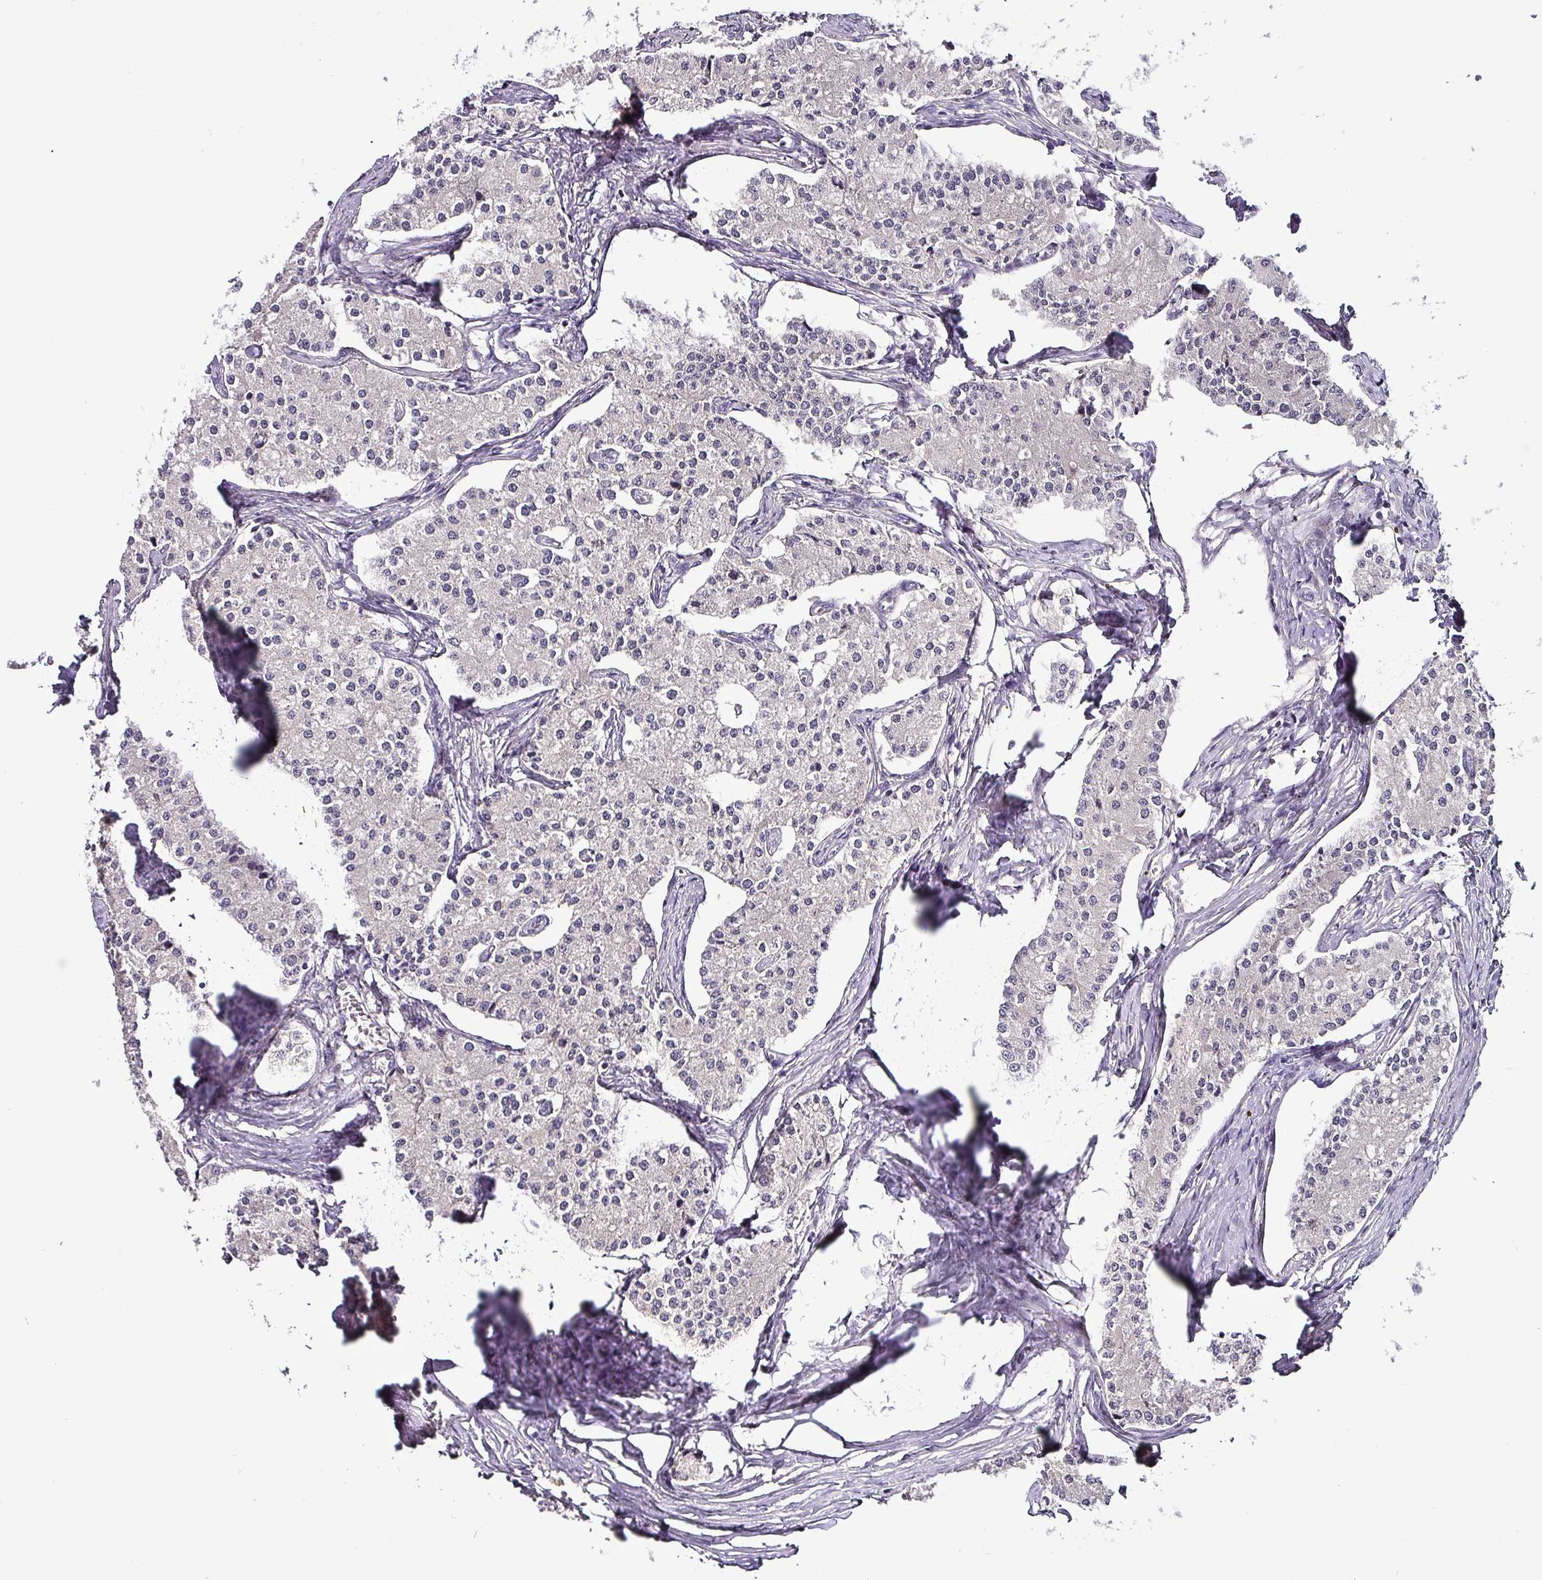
{"staining": {"intensity": "negative", "quantity": "none", "location": "none"}, "tissue": "carcinoid", "cell_type": "Tumor cells", "image_type": "cancer", "snomed": [{"axis": "morphology", "description": "Carcinoid, malignant, NOS"}, {"axis": "topography", "description": "Colon"}], "caption": "Tumor cells show no significant protein staining in carcinoid.", "gene": "GRAPL", "patient": {"sex": "female", "age": 52}}